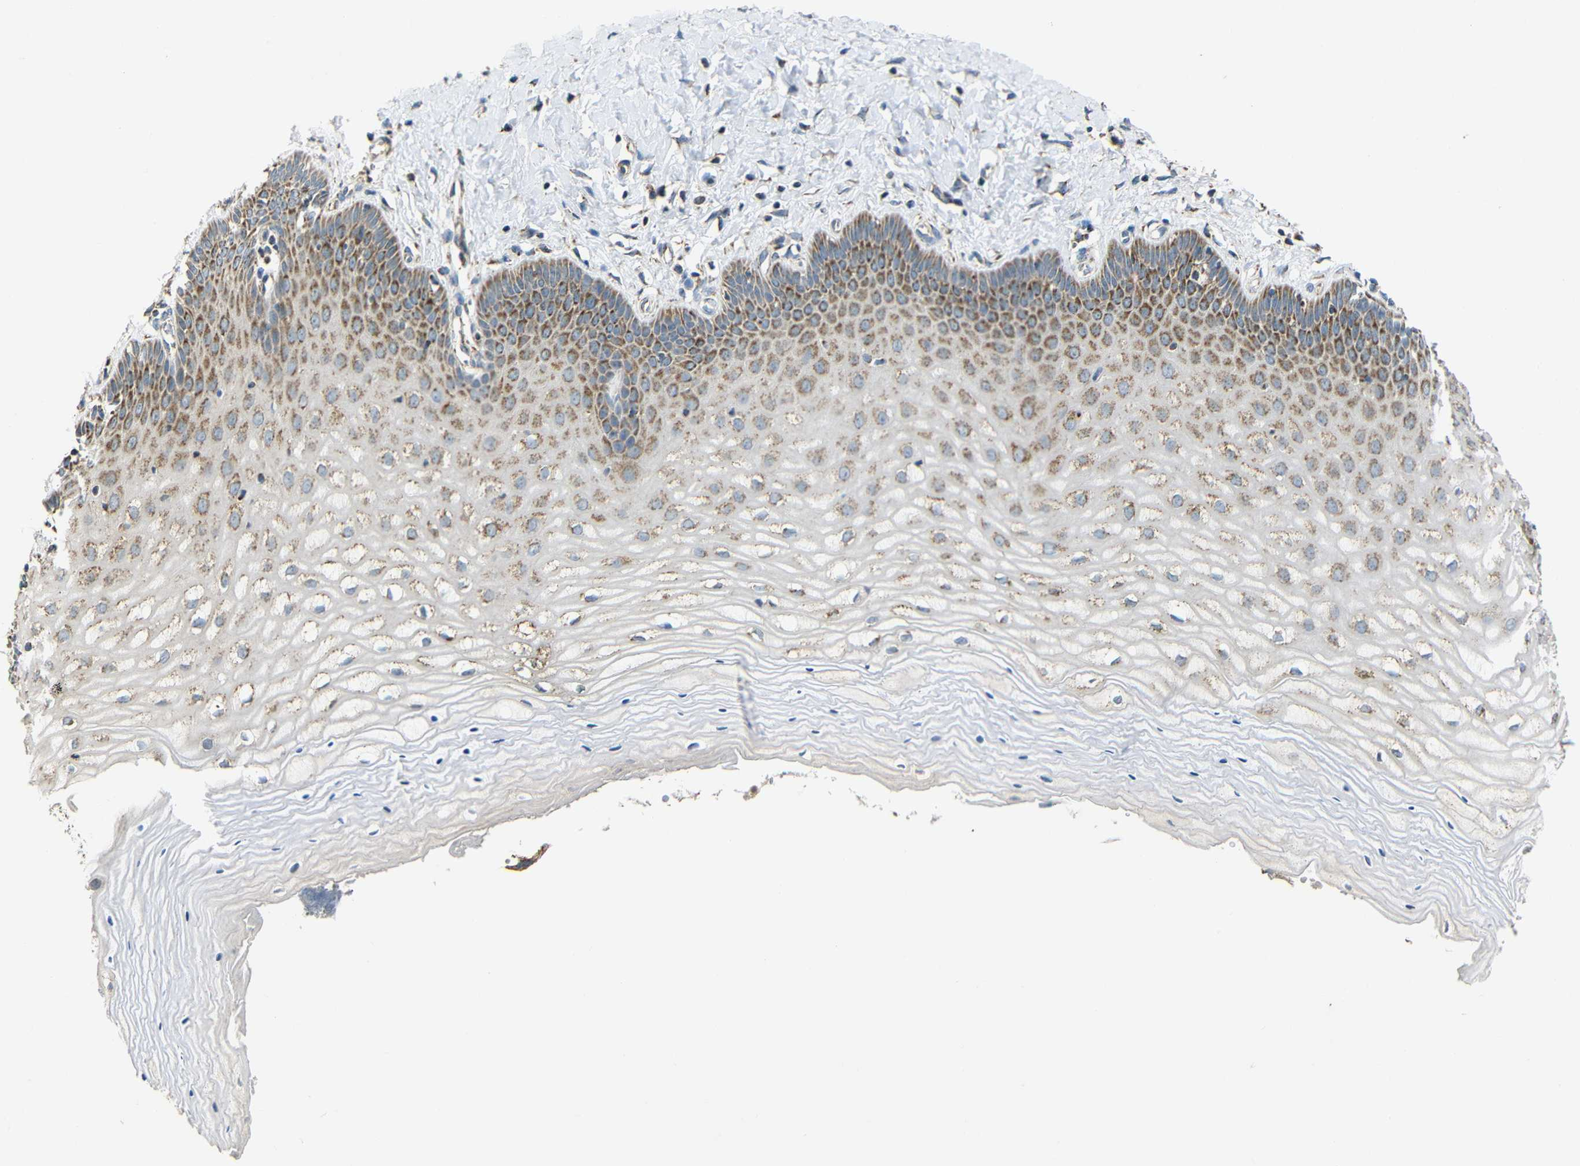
{"staining": {"intensity": "moderate", "quantity": ">75%", "location": "cytoplasmic/membranous"}, "tissue": "cervix", "cell_type": "Glandular cells", "image_type": "normal", "snomed": [{"axis": "morphology", "description": "Normal tissue, NOS"}, {"axis": "topography", "description": "Cervix"}], "caption": "This photomicrograph demonstrates unremarkable cervix stained with immunohistochemistry (IHC) to label a protein in brown. The cytoplasmic/membranous of glandular cells show moderate positivity for the protein. Nuclei are counter-stained blue.", "gene": "NR3C2", "patient": {"sex": "female", "age": 55}}